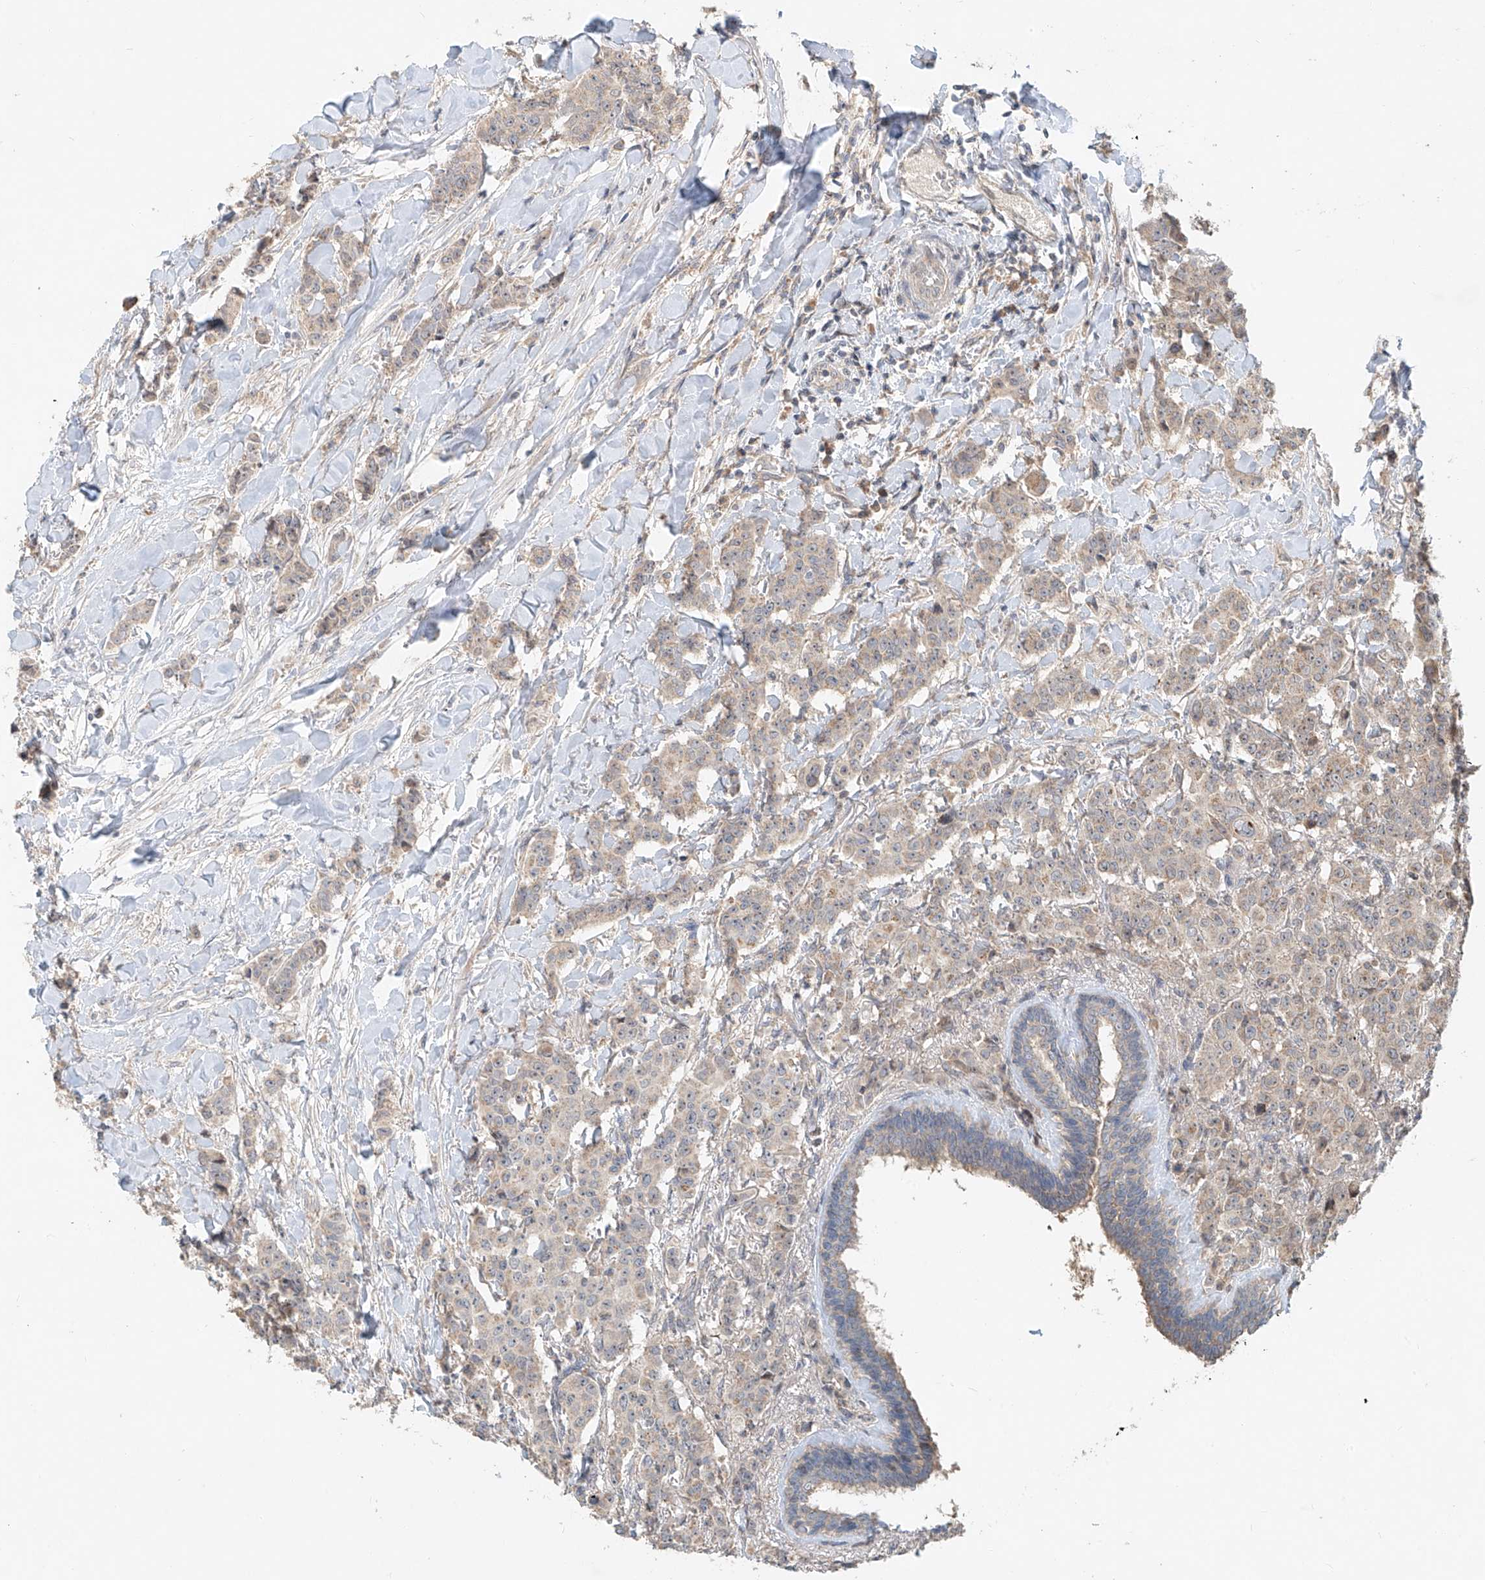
{"staining": {"intensity": "negative", "quantity": "none", "location": "none"}, "tissue": "breast cancer", "cell_type": "Tumor cells", "image_type": "cancer", "snomed": [{"axis": "morphology", "description": "Duct carcinoma"}, {"axis": "topography", "description": "Breast"}], "caption": "Micrograph shows no significant protein expression in tumor cells of breast cancer (invasive ductal carcinoma).", "gene": "TMEM61", "patient": {"sex": "female", "age": 40}}